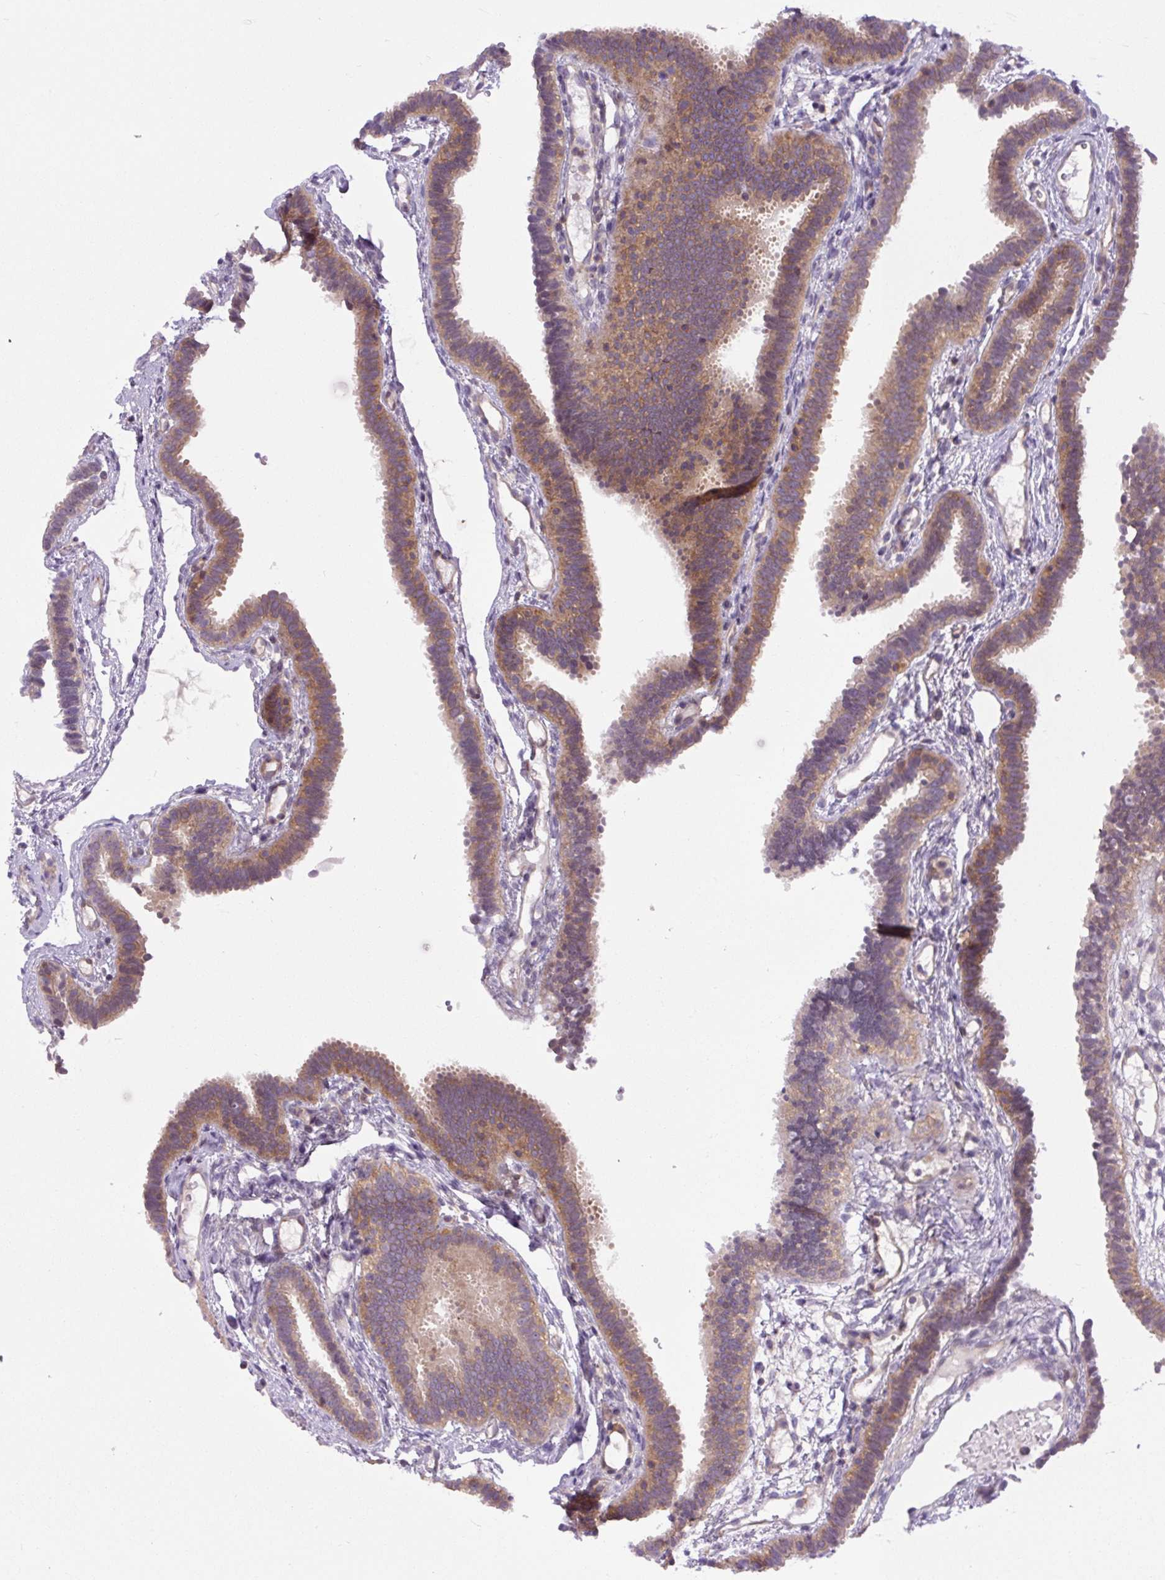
{"staining": {"intensity": "moderate", "quantity": ">75%", "location": "cytoplasmic/membranous"}, "tissue": "fallopian tube", "cell_type": "Glandular cells", "image_type": "normal", "snomed": [{"axis": "morphology", "description": "Normal tissue, NOS"}, {"axis": "topography", "description": "Fallopian tube"}], "caption": "This is a photomicrograph of immunohistochemistry (IHC) staining of benign fallopian tube, which shows moderate positivity in the cytoplasmic/membranous of glandular cells.", "gene": "MINK1", "patient": {"sex": "female", "age": 37}}